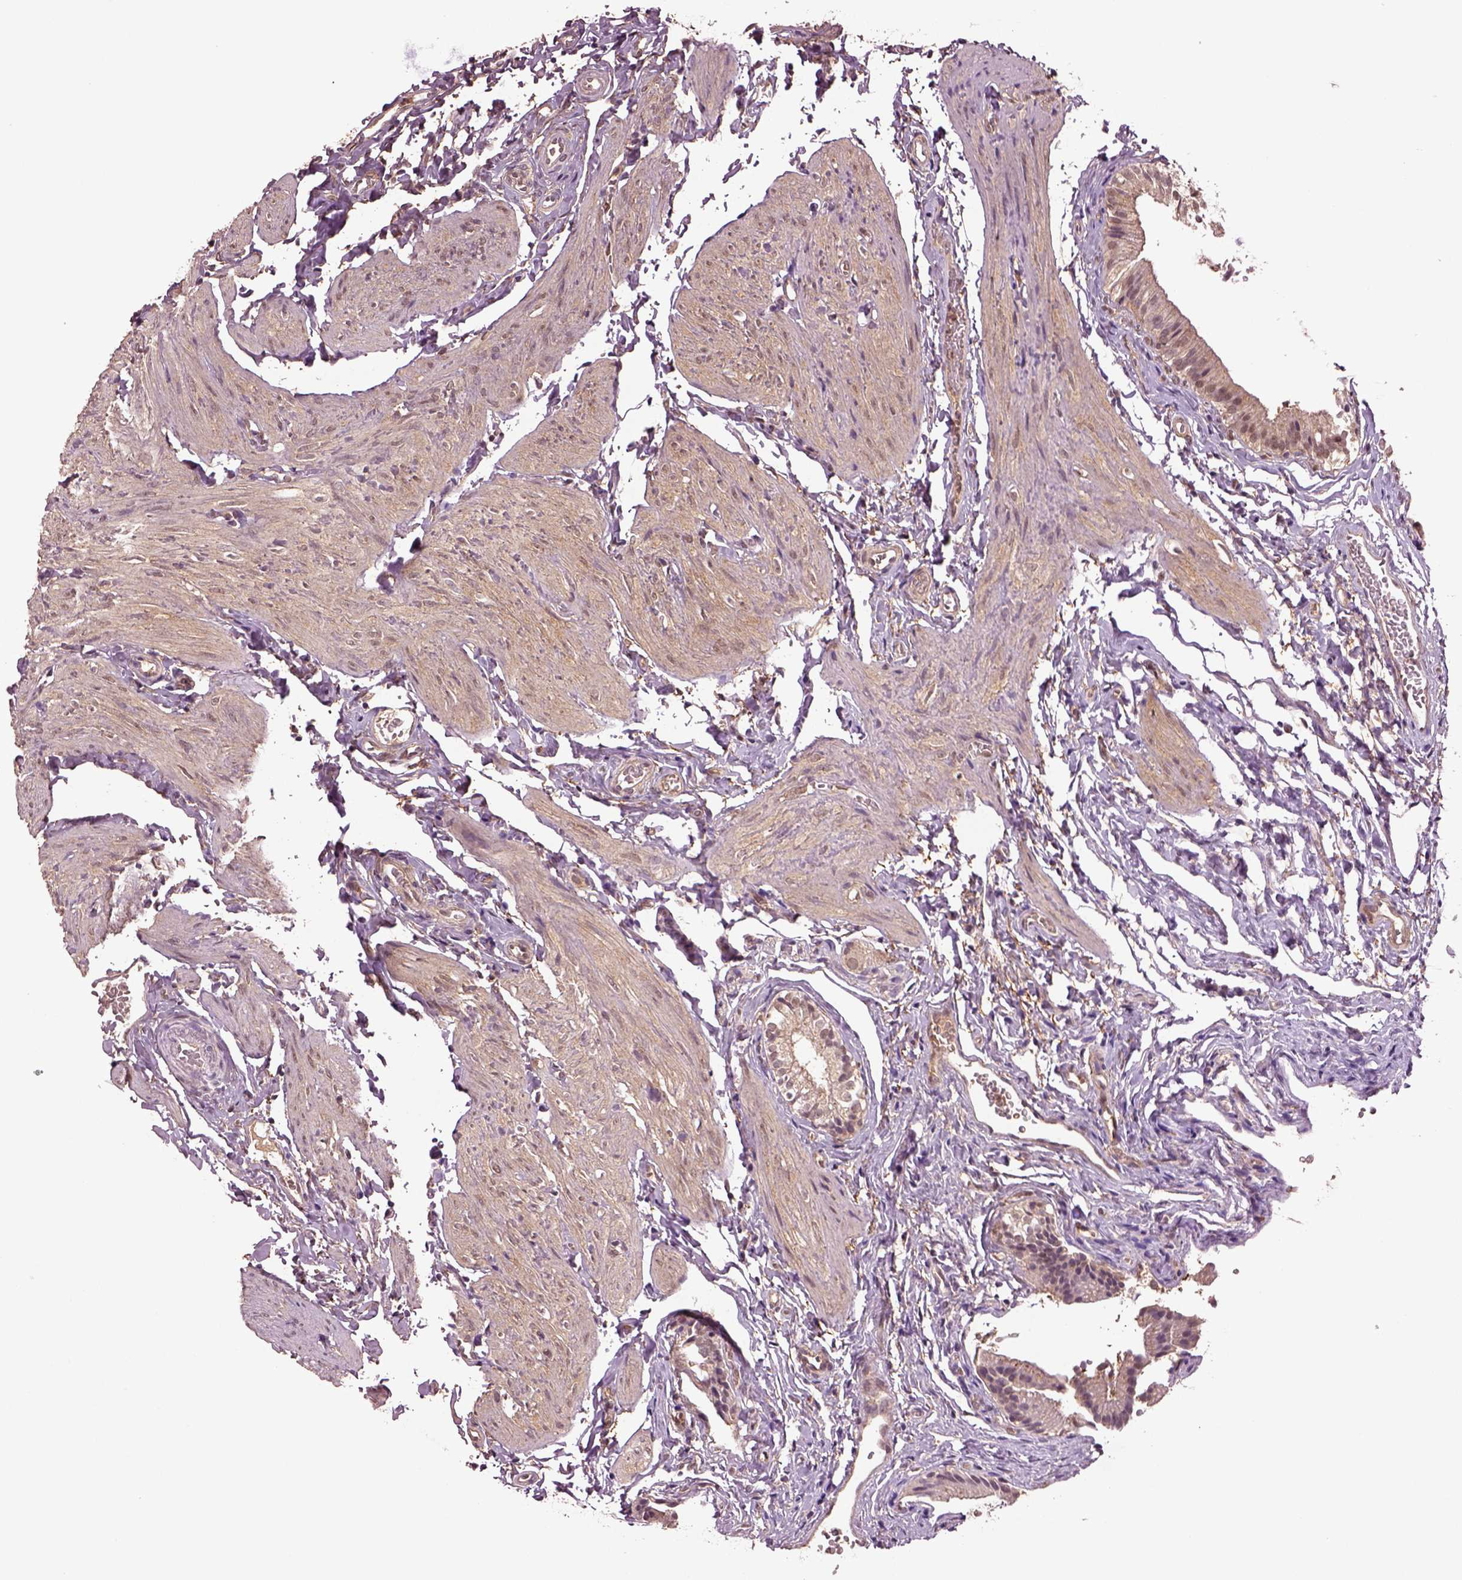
{"staining": {"intensity": "moderate", "quantity": ">75%", "location": "cytoplasmic/membranous,nuclear"}, "tissue": "gallbladder", "cell_type": "Glandular cells", "image_type": "normal", "snomed": [{"axis": "morphology", "description": "Normal tissue, NOS"}, {"axis": "topography", "description": "Gallbladder"}], "caption": "Immunohistochemical staining of benign gallbladder demonstrates >75% levels of moderate cytoplasmic/membranous,nuclear protein expression in about >75% of glandular cells.", "gene": "MDP1", "patient": {"sex": "female", "age": 47}}